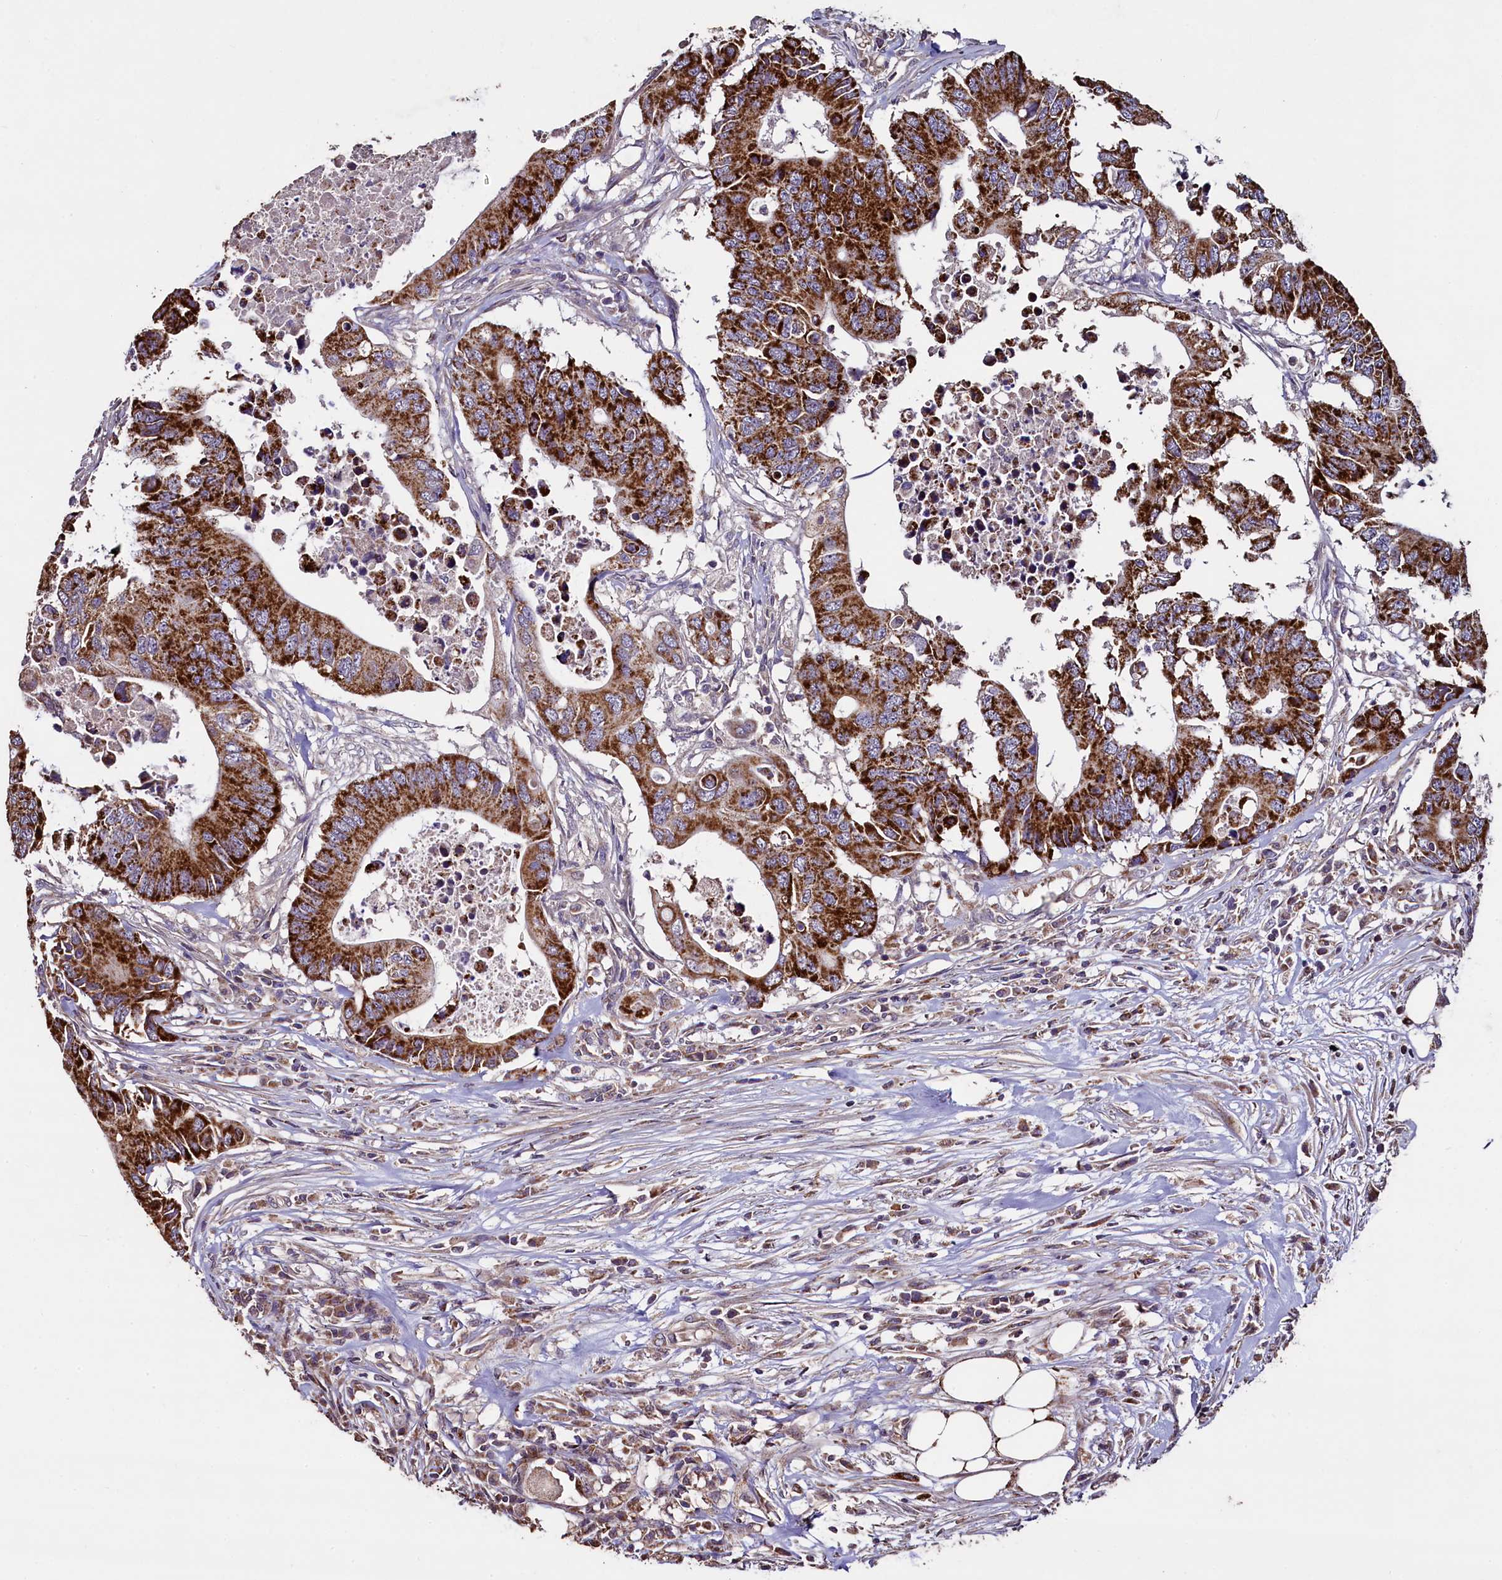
{"staining": {"intensity": "strong", "quantity": ">75%", "location": "cytoplasmic/membranous"}, "tissue": "colorectal cancer", "cell_type": "Tumor cells", "image_type": "cancer", "snomed": [{"axis": "morphology", "description": "Adenocarcinoma, NOS"}, {"axis": "topography", "description": "Colon"}], "caption": "A high amount of strong cytoplasmic/membranous positivity is identified in about >75% of tumor cells in colorectal adenocarcinoma tissue.", "gene": "COQ9", "patient": {"sex": "male", "age": 71}}